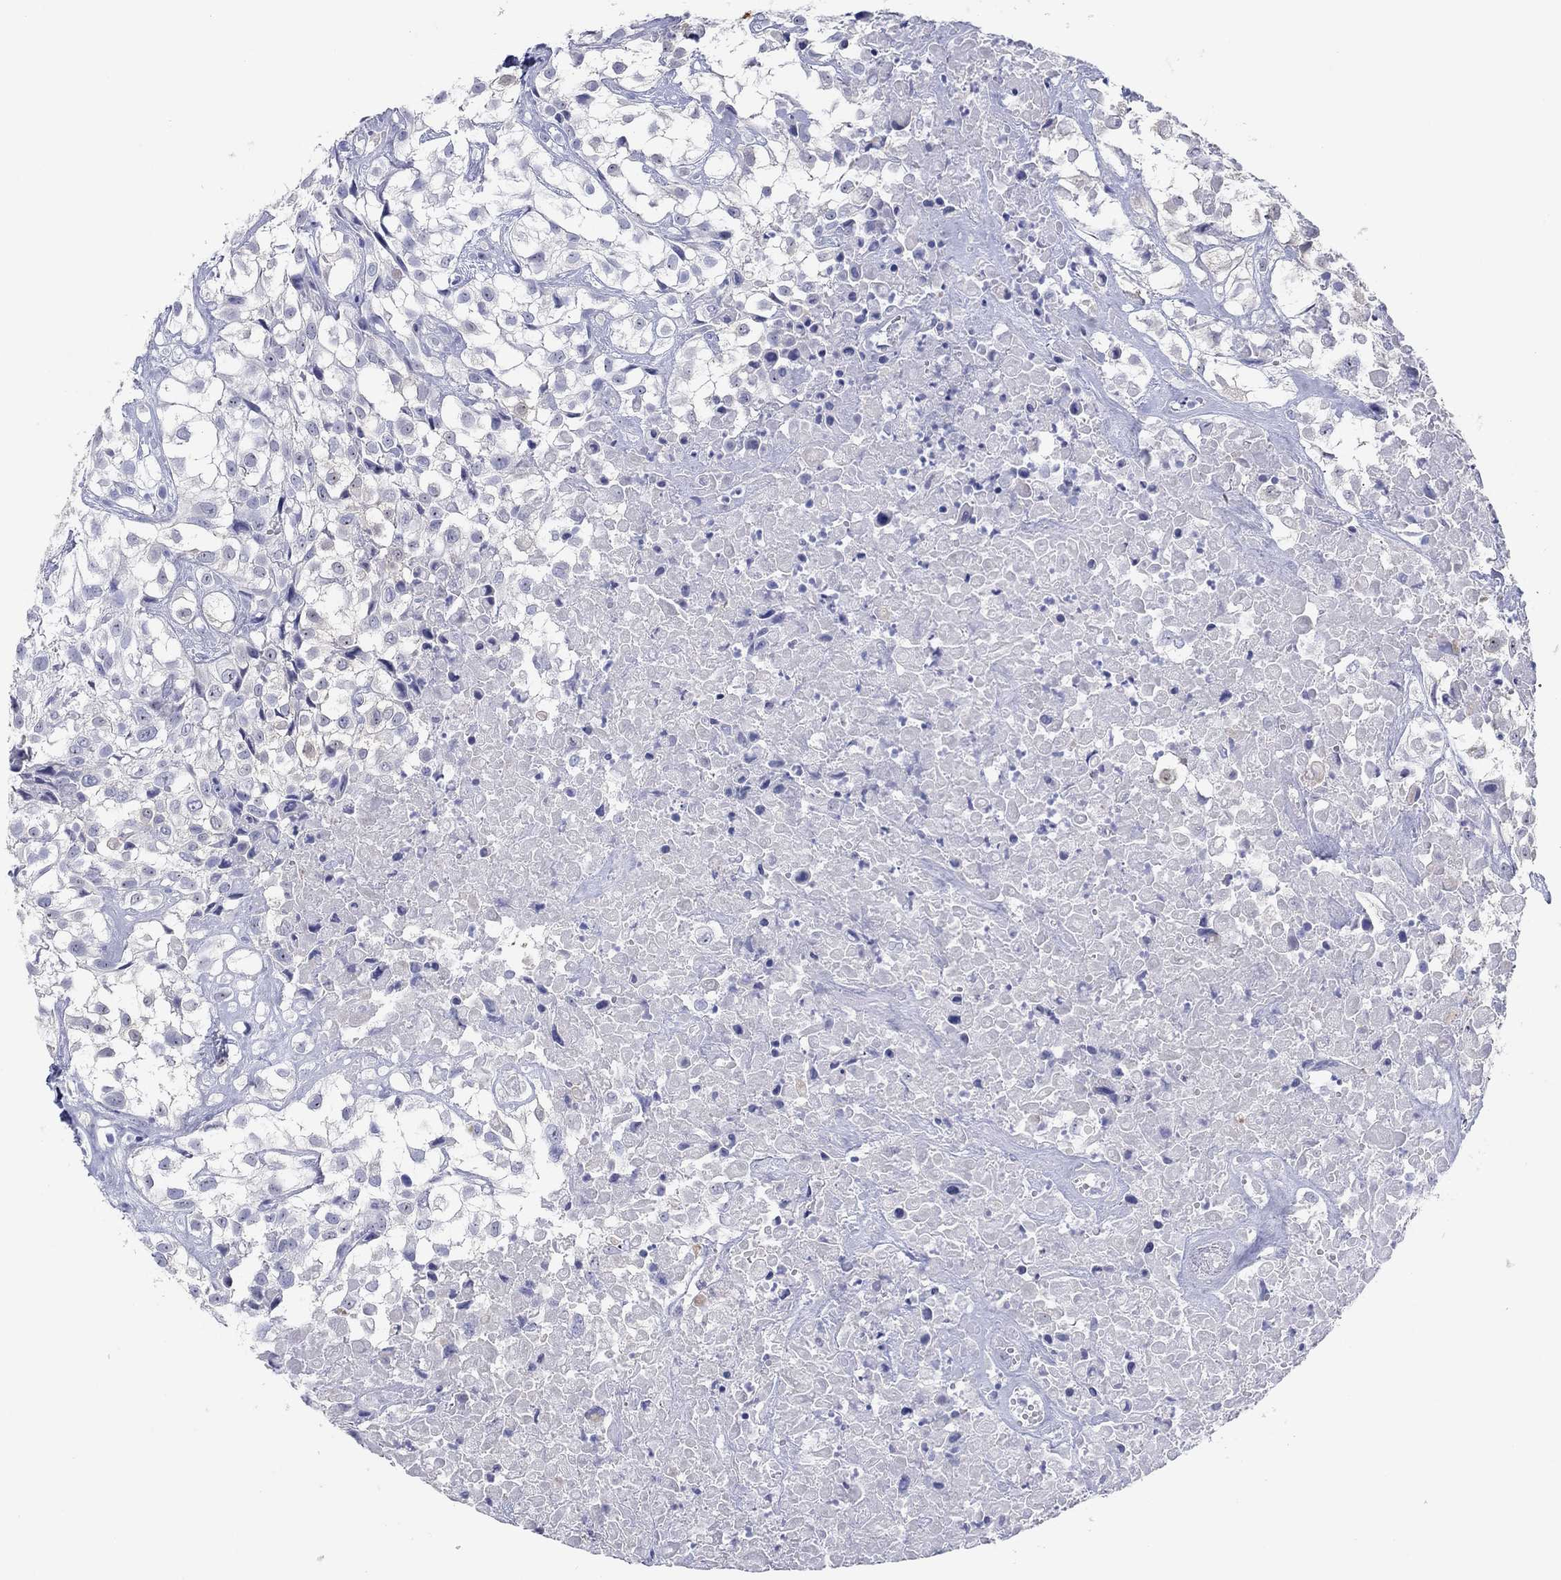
{"staining": {"intensity": "weak", "quantity": "<25%", "location": "cytoplasmic/membranous"}, "tissue": "urothelial cancer", "cell_type": "Tumor cells", "image_type": "cancer", "snomed": [{"axis": "morphology", "description": "Urothelial carcinoma, High grade"}, {"axis": "topography", "description": "Urinary bladder"}], "caption": "Immunohistochemical staining of human urothelial cancer shows no significant expression in tumor cells.", "gene": "AKR1C2", "patient": {"sex": "male", "age": 56}}